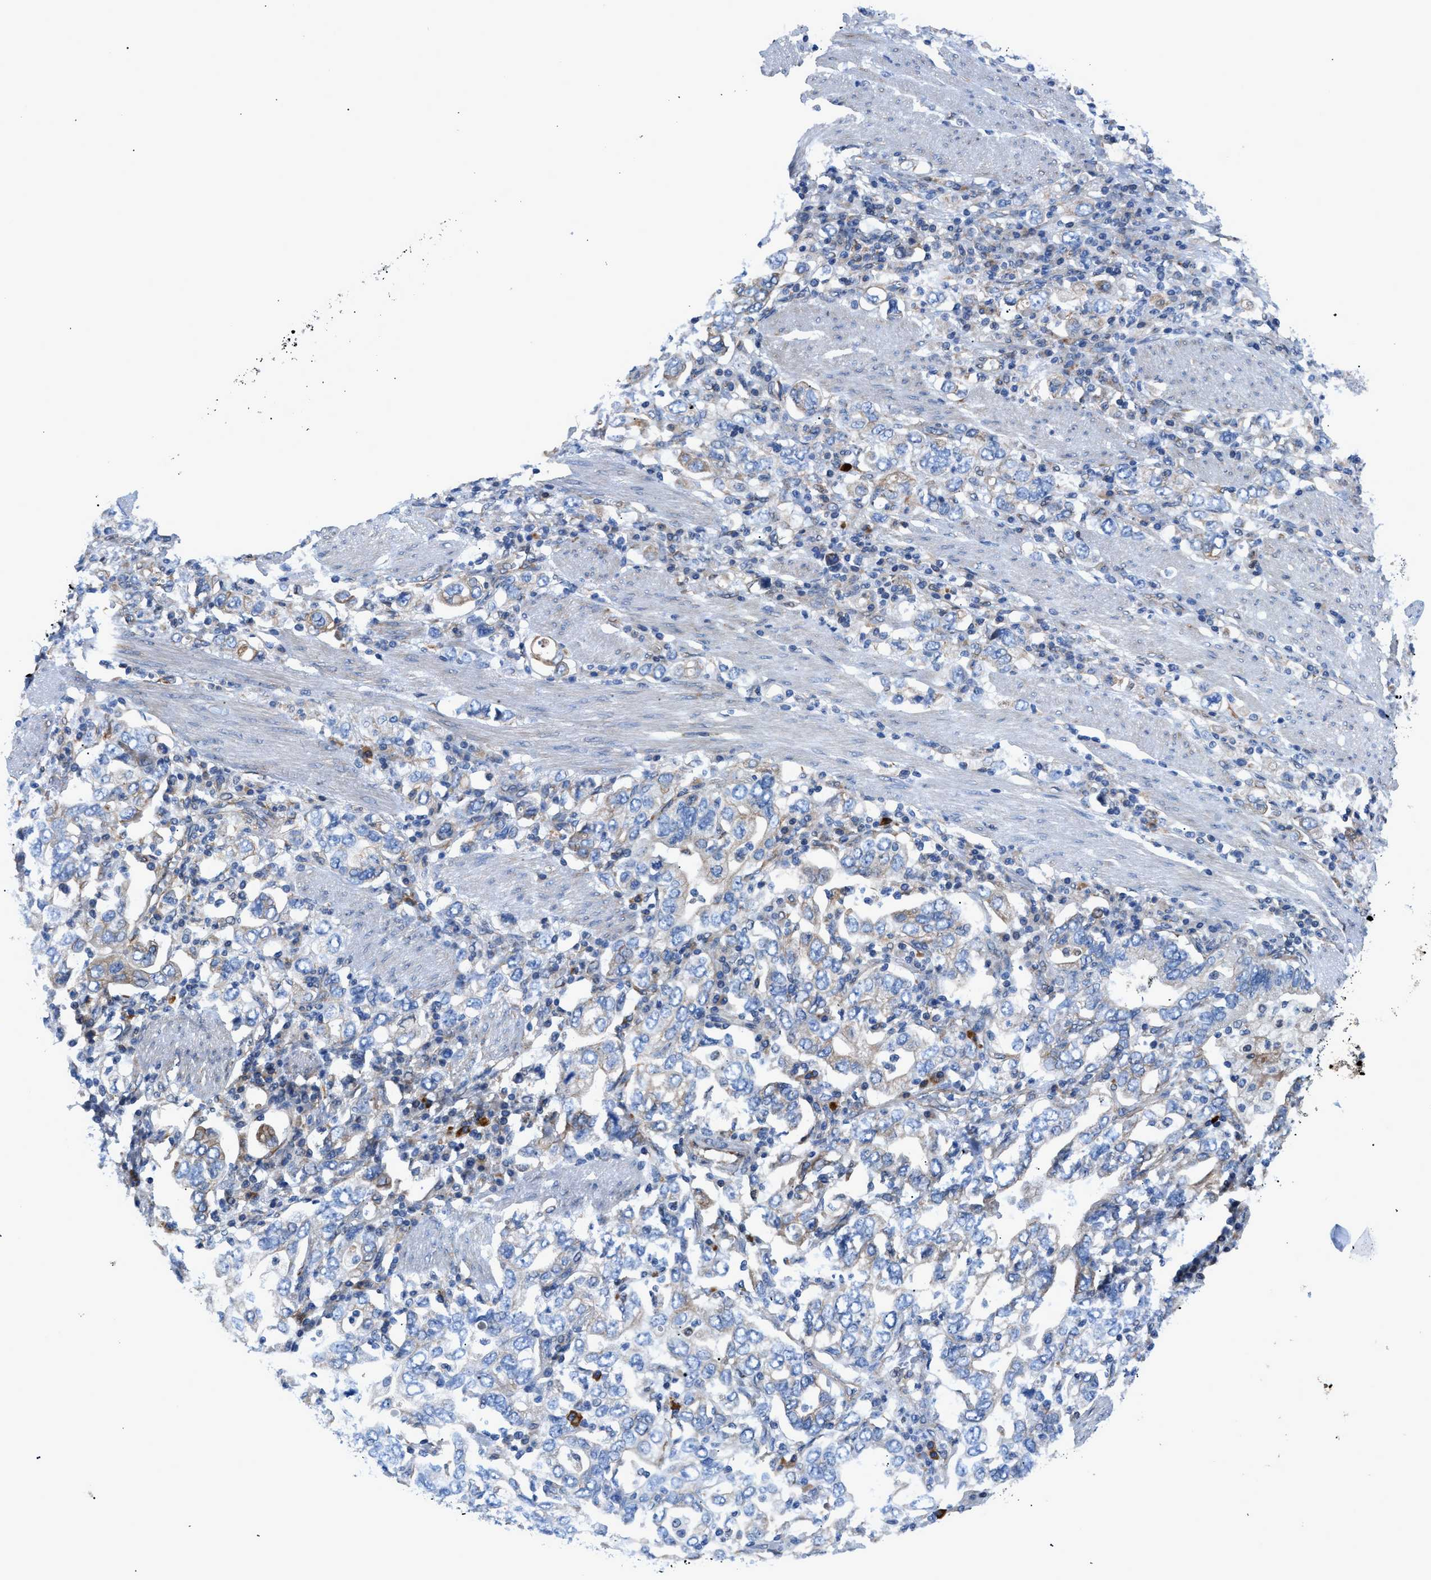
{"staining": {"intensity": "weak", "quantity": "<25%", "location": "cytoplasmic/membranous"}, "tissue": "stomach cancer", "cell_type": "Tumor cells", "image_type": "cancer", "snomed": [{"axis": "morphology", "description": "Adenocarcinoma, NOS"}, {"axis": "topography", "description": "Stomach, upper"}], "caption": "High magnification brightfield microscopy of stomach cancer stained with DAB (3,3'-diaminobenzidine) (brown) and counterstained with hematoxylin (blue): tumor cells show no significant staining.", "gene": "DMAC1", "patient": {"sex": "male", "age": 62}}